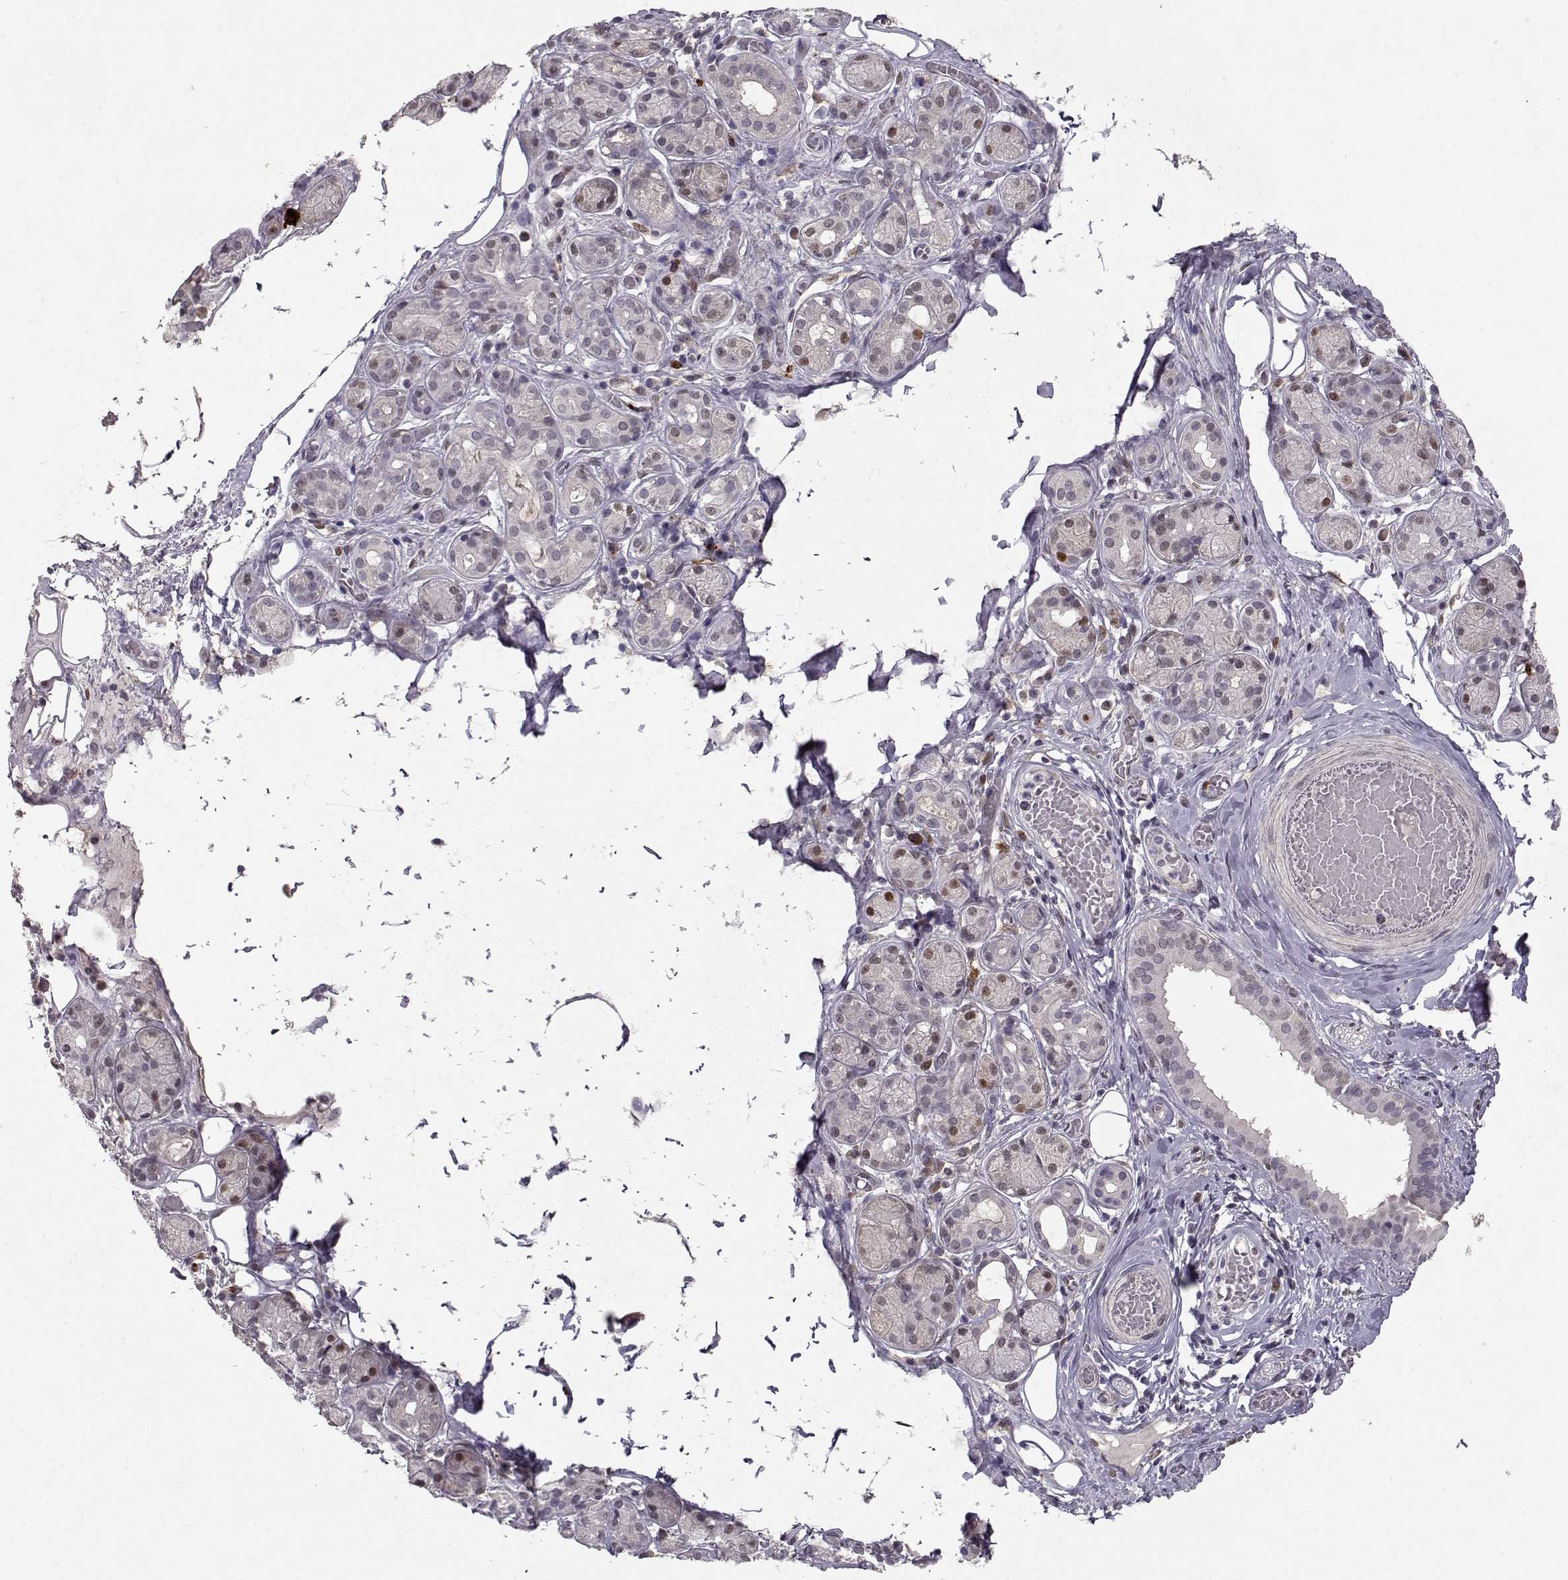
{"staining": {"intensity": "moderate", "quantity": "<25%", "location": "cytoplasmic/membranous,nuclear"}, "tissue": "salivary gland", "cell_type": "Glandular cells", "image_type": "normal", "snomed": [{"axis": "morphology", "description": "Normal tissue, NOS"}, {"axis": "topography", "description": "Salivary gland"}, {"axis": "topography", "description": "Peripheral nerve tissue"}], "caption": "Glandular cells display moderate cytoplasmic/membranous,nuclear positivity in about <25% of cells in normal salivary gland. (Brightfield microscopy of DAB IHC at high magnification).", "gene": "CDK4", "patient": {"sex": "male", "age": 71}}